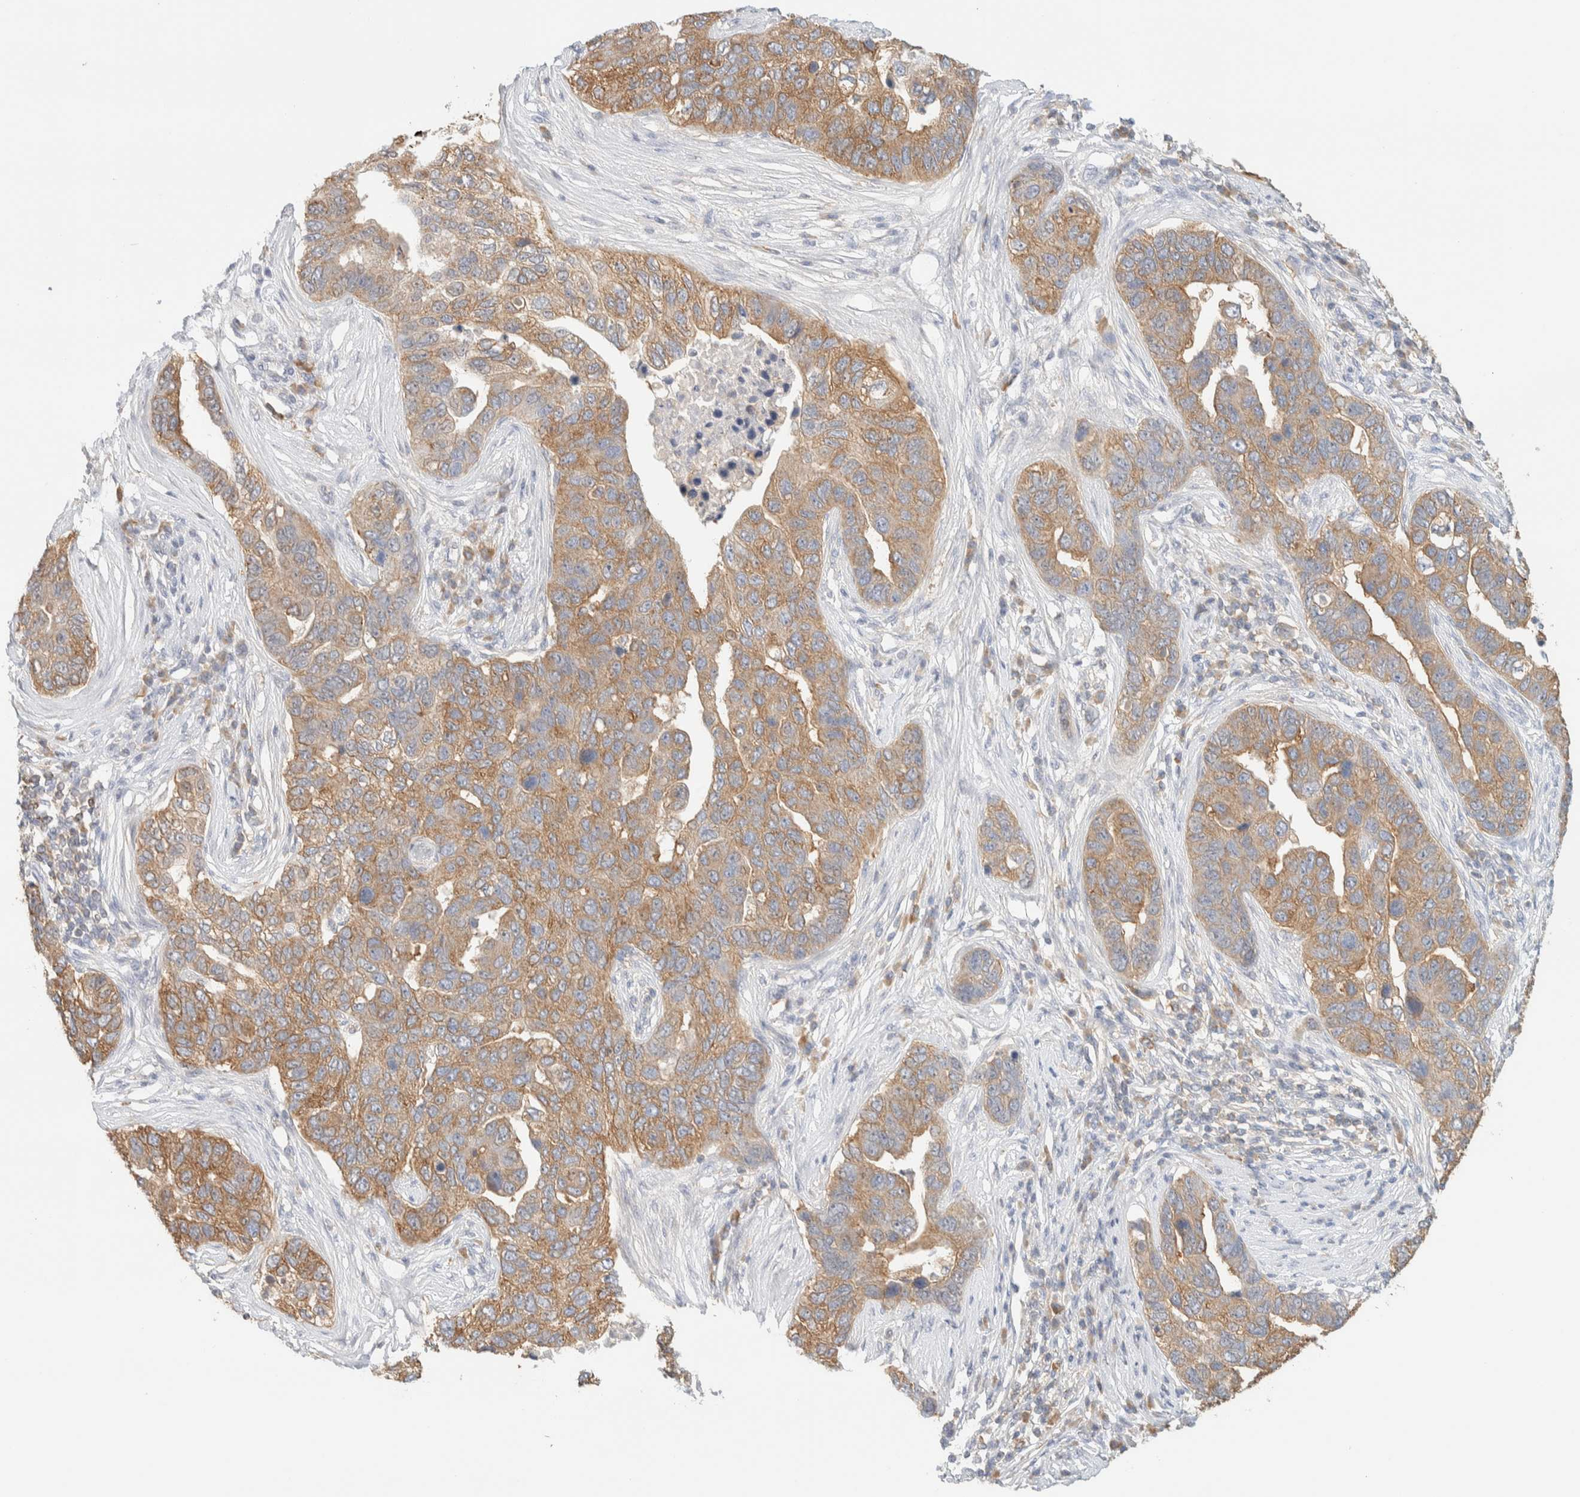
{"staining": {"intensity": "moderate", "quantity": ">75%", "location": "cytoplasmic/membranous"}, "tissue": "pancreatic cancer", "cell_type": "Tumor cells", "image_type": "cancer", "snomed": [{"axis": "morphology", "description": "Adenocarcinoma, NOS"}, {"axis": "topography", "description": "Pancreas"}], "caption": "Immunohistochemical staining of pancreatic cancer reveals moderate cytoplasmic/membranous protein positivity in approximately >75% of tumor cells. Immunohistochemistry stains the protein of interest in brown and the nuclei are stained blue.", "gene": "TBC1D8B", "patient": {"sex": "female", "age": 61}}